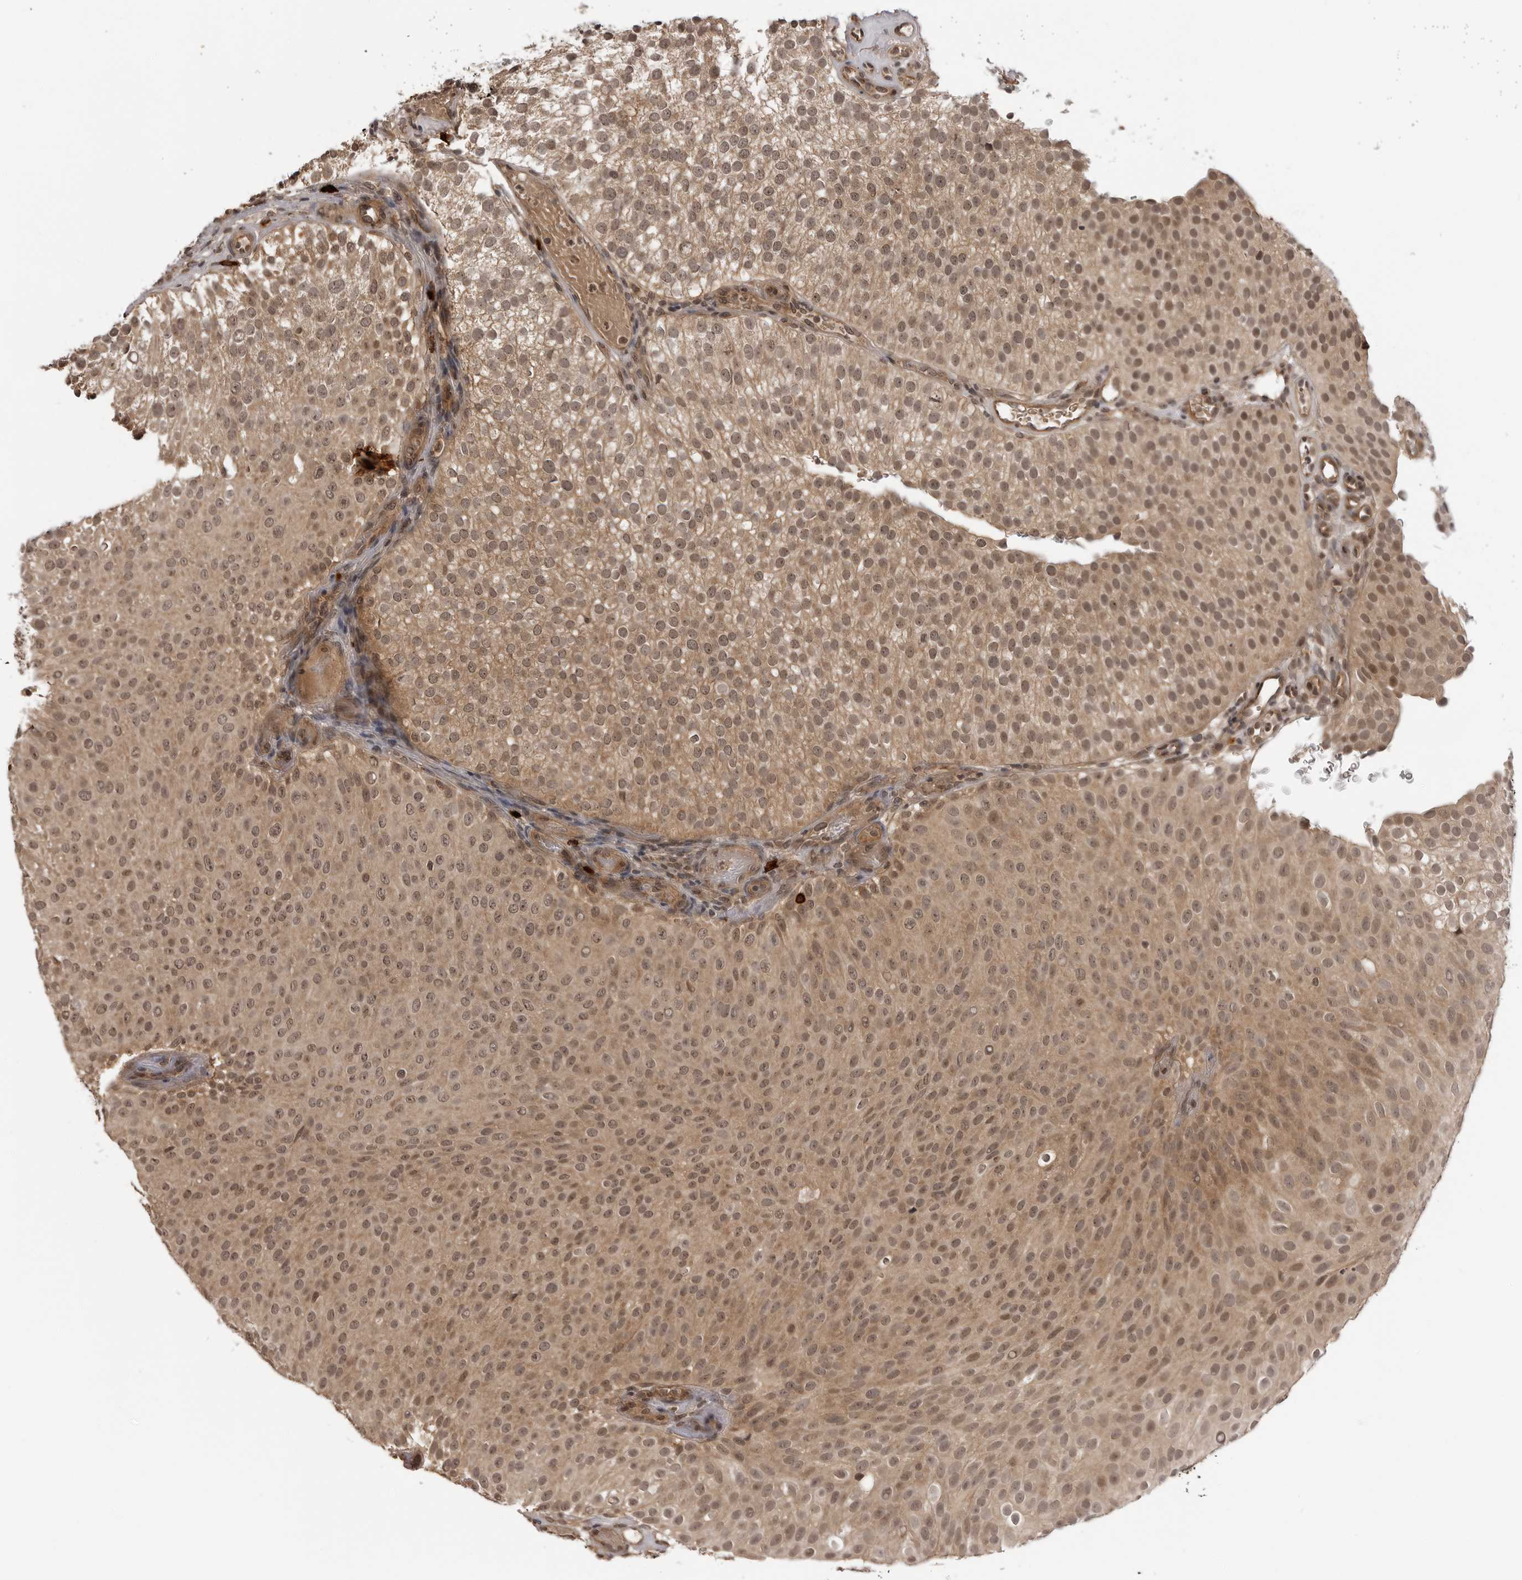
{"staining": {"intensity": "moderate", "quantity": ">75%", "location": "cytoplasmic/membranous,nuclear"}, "tissue": "urothelial cancer", "cell_type": "Tumor cells", "image_type": "cancer", "snomed": [{"axis": "morphology", "description": "Urothelial carcinoma, Low grade"}, {"axis": "topography", "description": "Urinary bladder"}], "caption": "The micrograph reveals a brown stain indicating the presence of a protein in the cytoplasmic/membranous and nuclear of tumor cells in urothelial cancer. (IHC, brightfield microscopy, high magnification).", "gene": "IL24", "patient": {"sex": "male", "age": 78}}